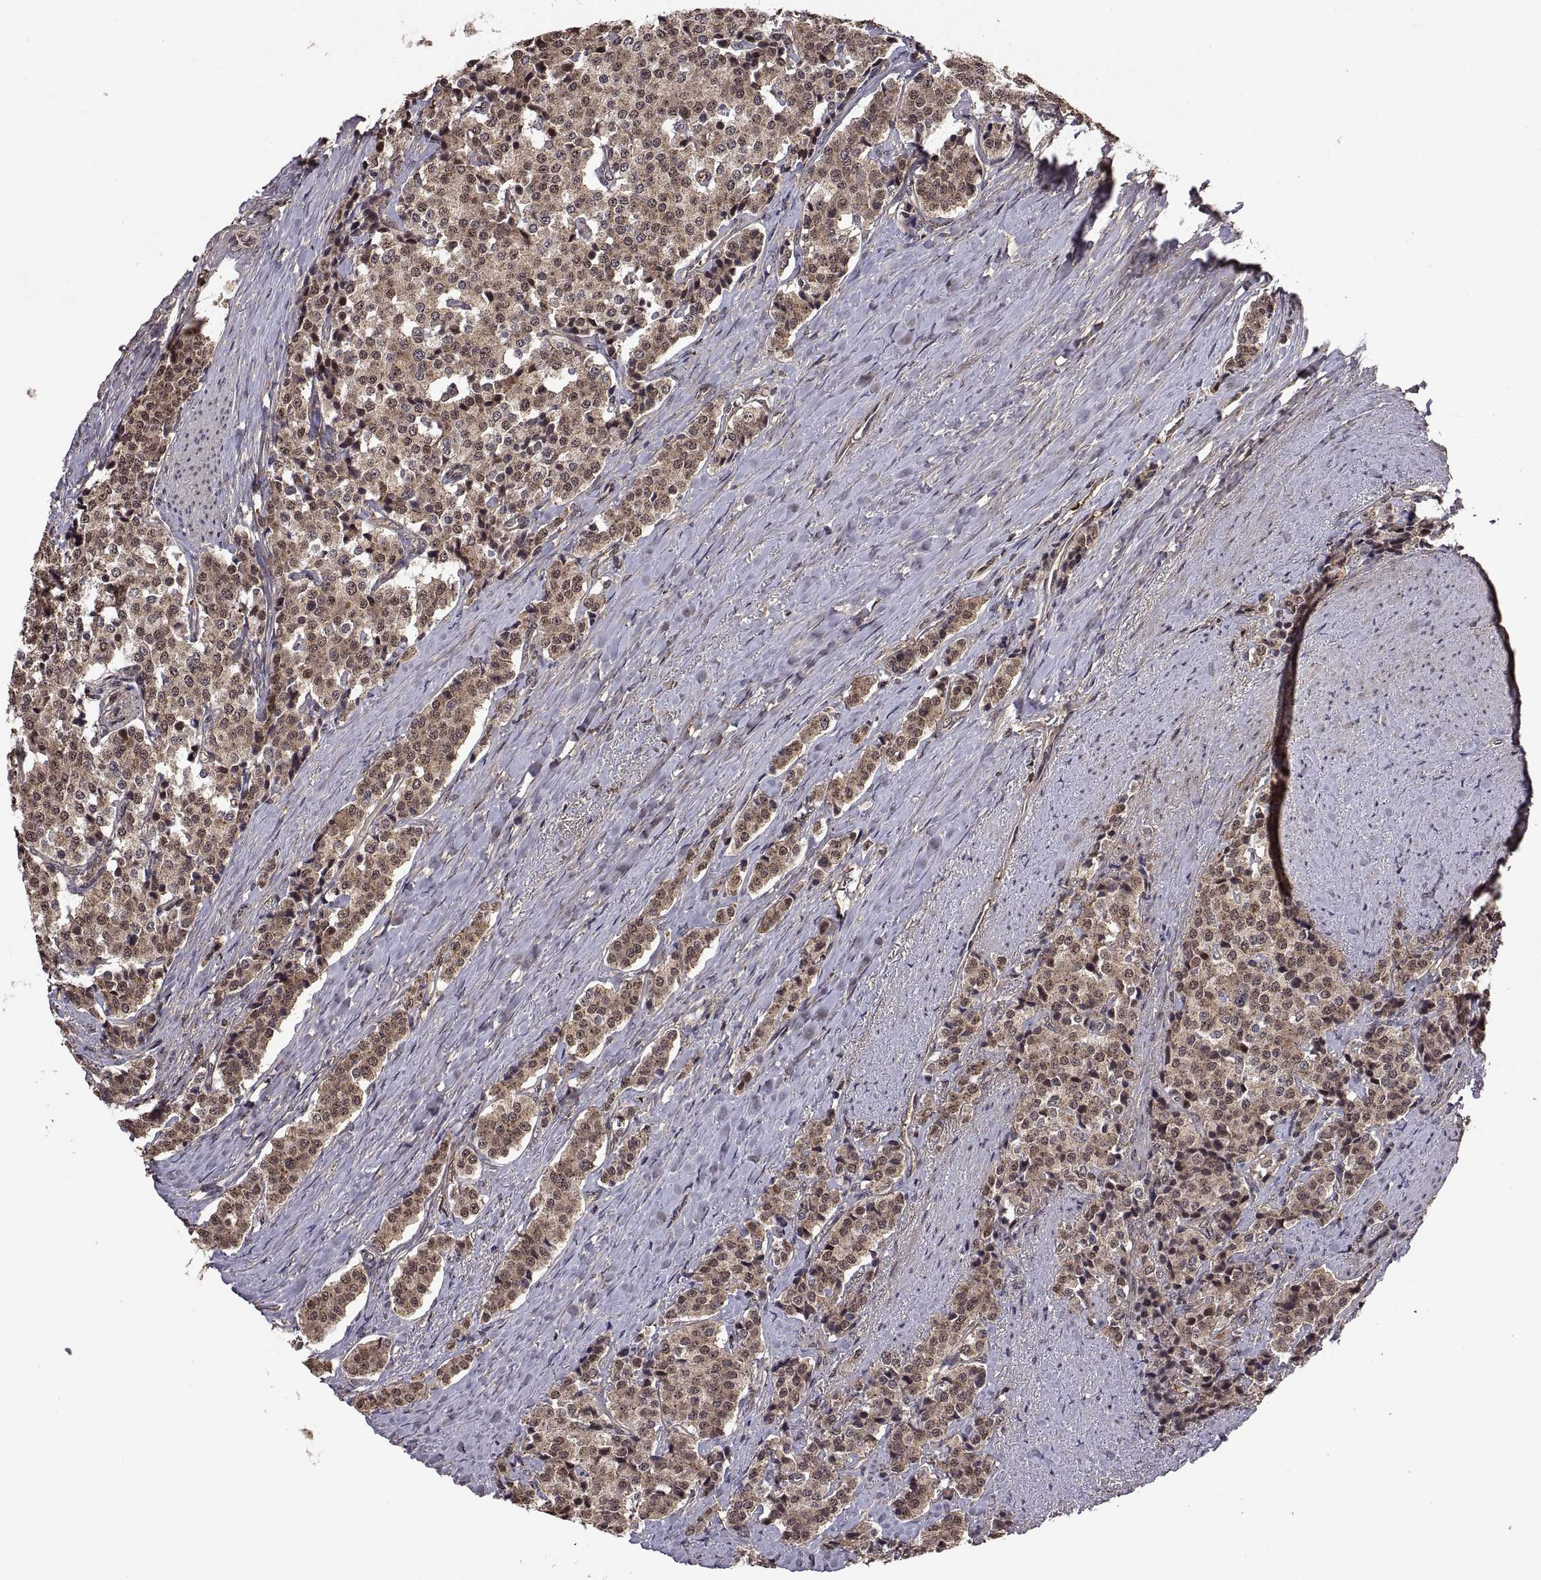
{"staining": {"intensity": "weak", "quantity": ">75%", "location": "cytoplasmic/membranous"}, "tissue": "carcinoid", "cell_type": "Tumor cells", "image_type": "cancer", "snomed": [{"axis": "morphology", "description": "Carcinoid, malignant, NOS"}, {"axis": "topography", "description": "Small intestine"}], "caption": "Immunohistochemistry histopathology image of human carcinoid stained for a protein (brown), which exhibits low levels of weak cytoplasmic/membranous staining in about >75% of tumor cells.", "gene": "ZNRF2", "patient": {"sex": "female", "age": 58}}